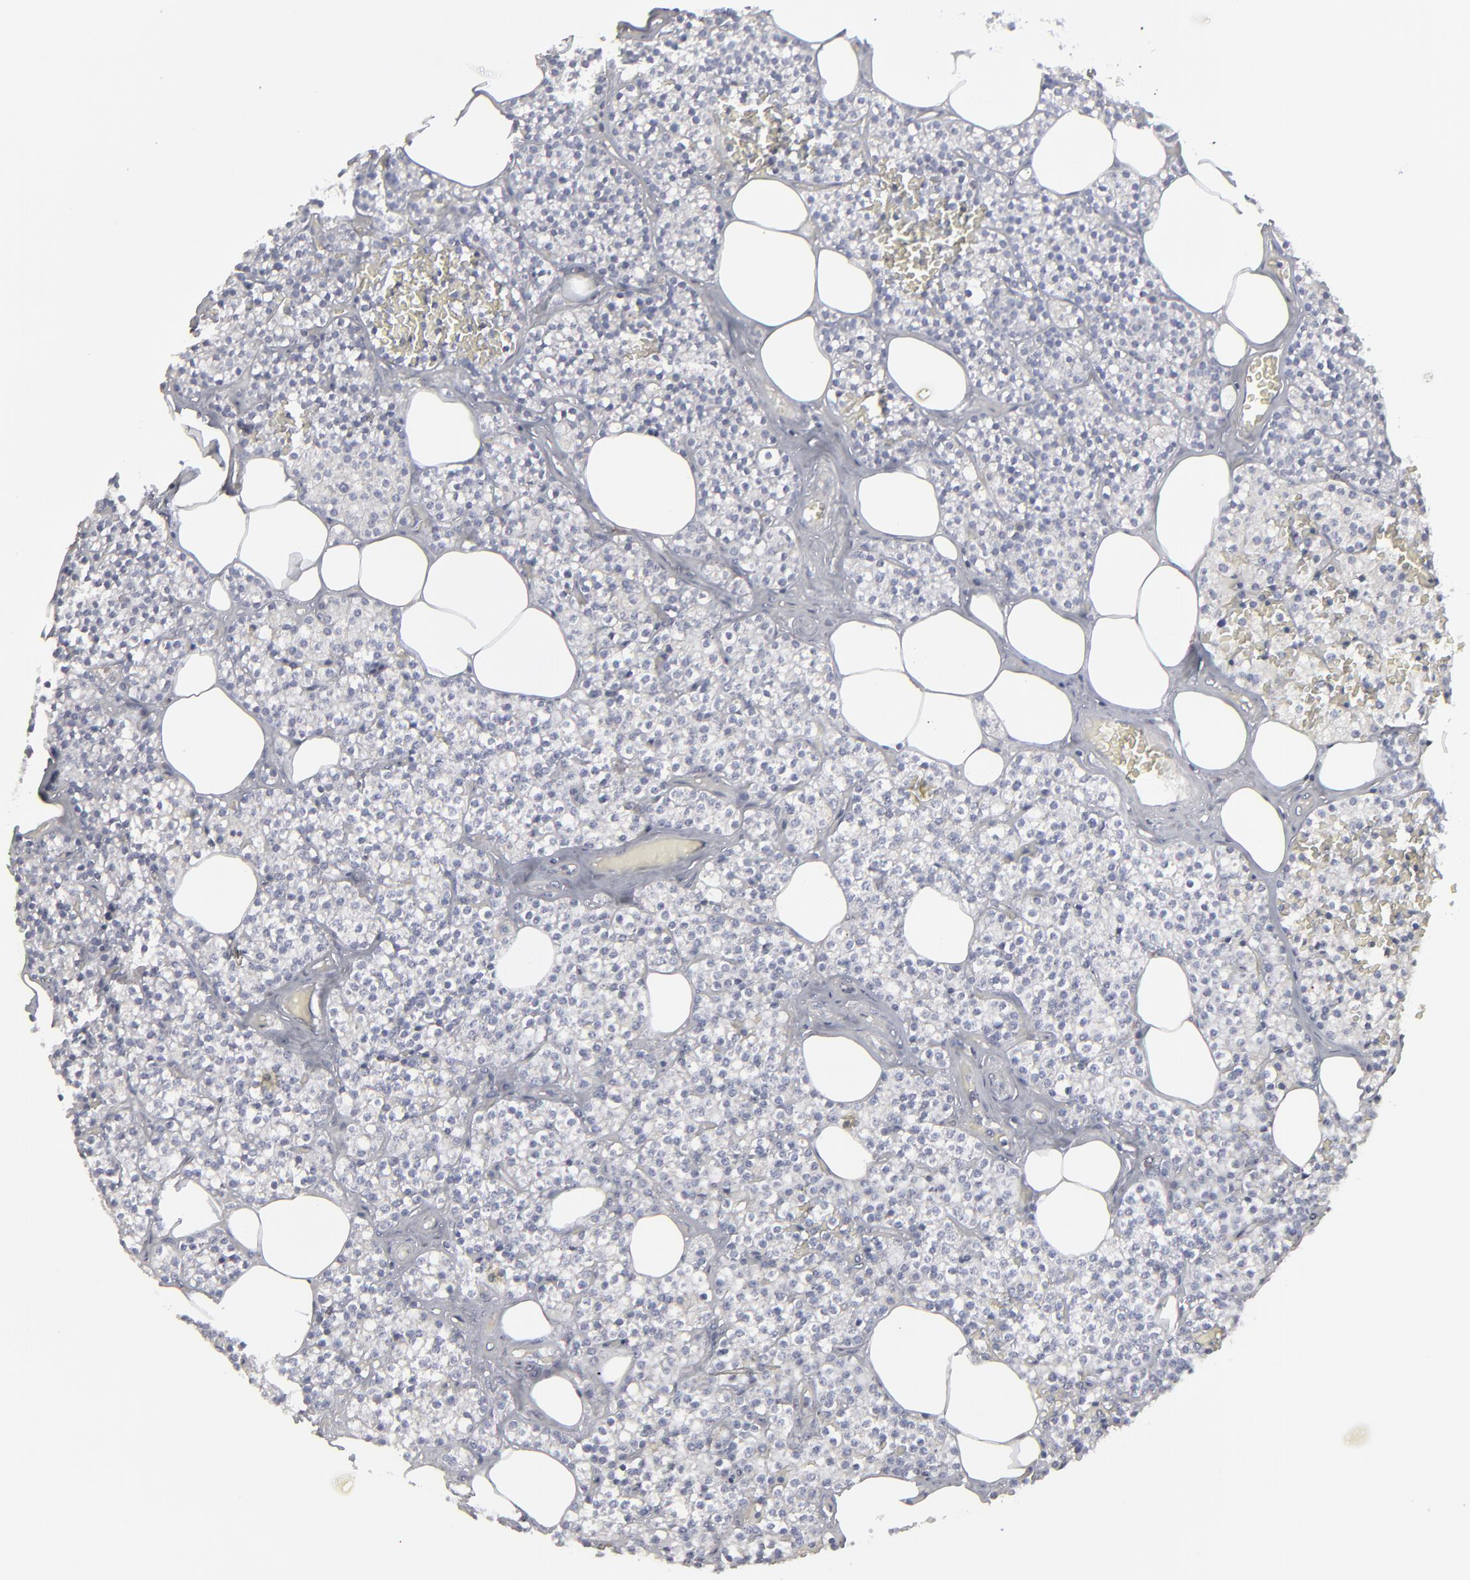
{"staining": {"intensity": "negative", "quantity": "none", "location": "none"}, "tissue": "parathyroid gland", "cell_type": "Glandular cells", "image_type": "normal", "snomed": [{"axis": "morphology", "description": "Normal tissue, NOS"}, {"axis": "topography", "description": "Parathyroid gland"}], "caption": "This is an IHC histopathology image of benign parathyroid gland. There is no positivity in glandular cells.", "gene": "ODF2", "patient": {"sex": "male", "age": 51}}